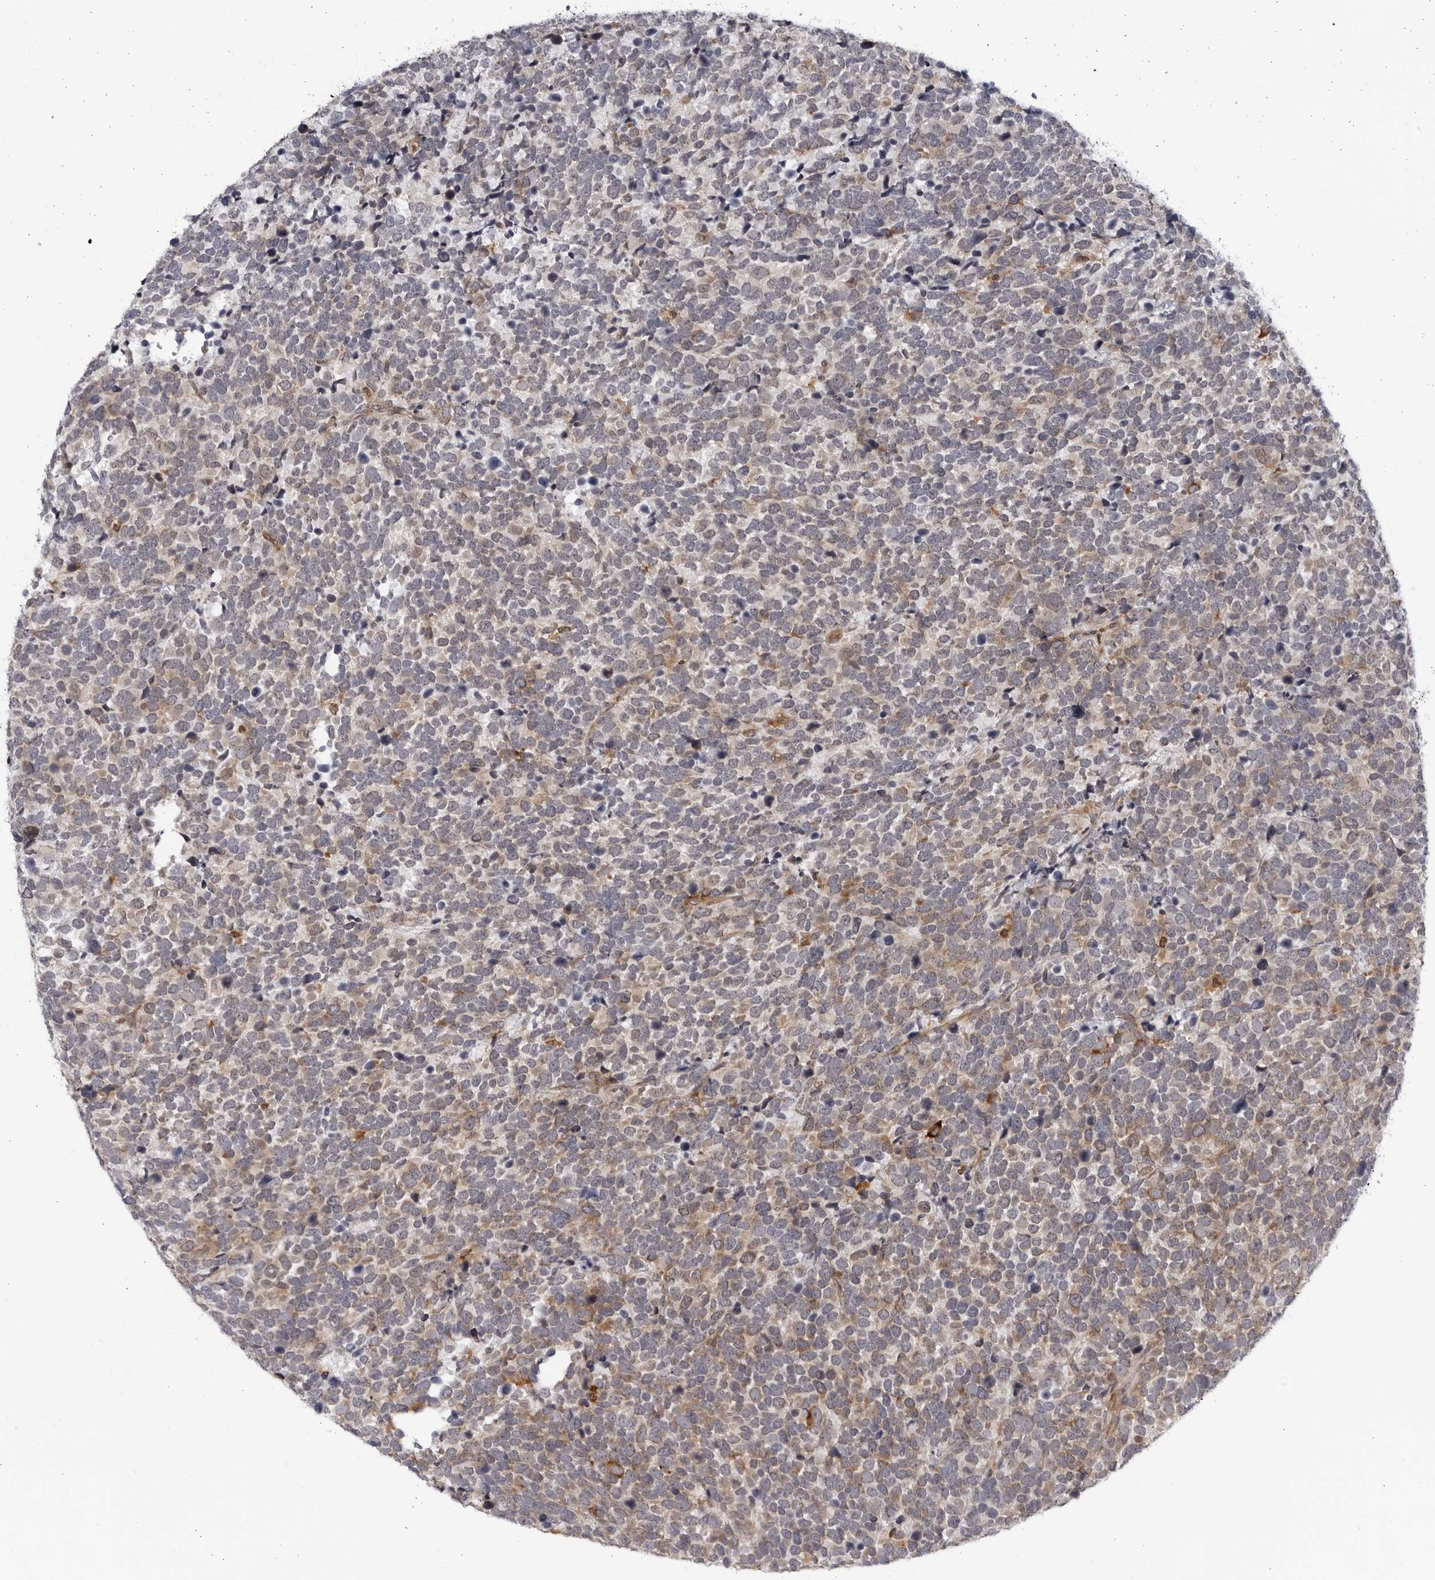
{"staining": {"intensity": "negative", "quantity": "none", "location": "none"}, "tissue": "urothelial cancer", "cell_type": "Tumor cells", "image_type": "cancer", "snomed": [{"axis": "morphology", "description": "Urothelial carcinoma, High grade"}, {"axis": "topography", "description": "Urinary bladder"}], "caption": "The immunohistochemistry histopathology image has no significant staining in tumor cells of urothelial cancer tissue. Brightfield microscopy of immunohistochemistry stained with DAB (brown) and hematoxylin (blue), captured at high magnification.", "gene": "BMP2K", "patient": {"sex": "female", "age": 82}}